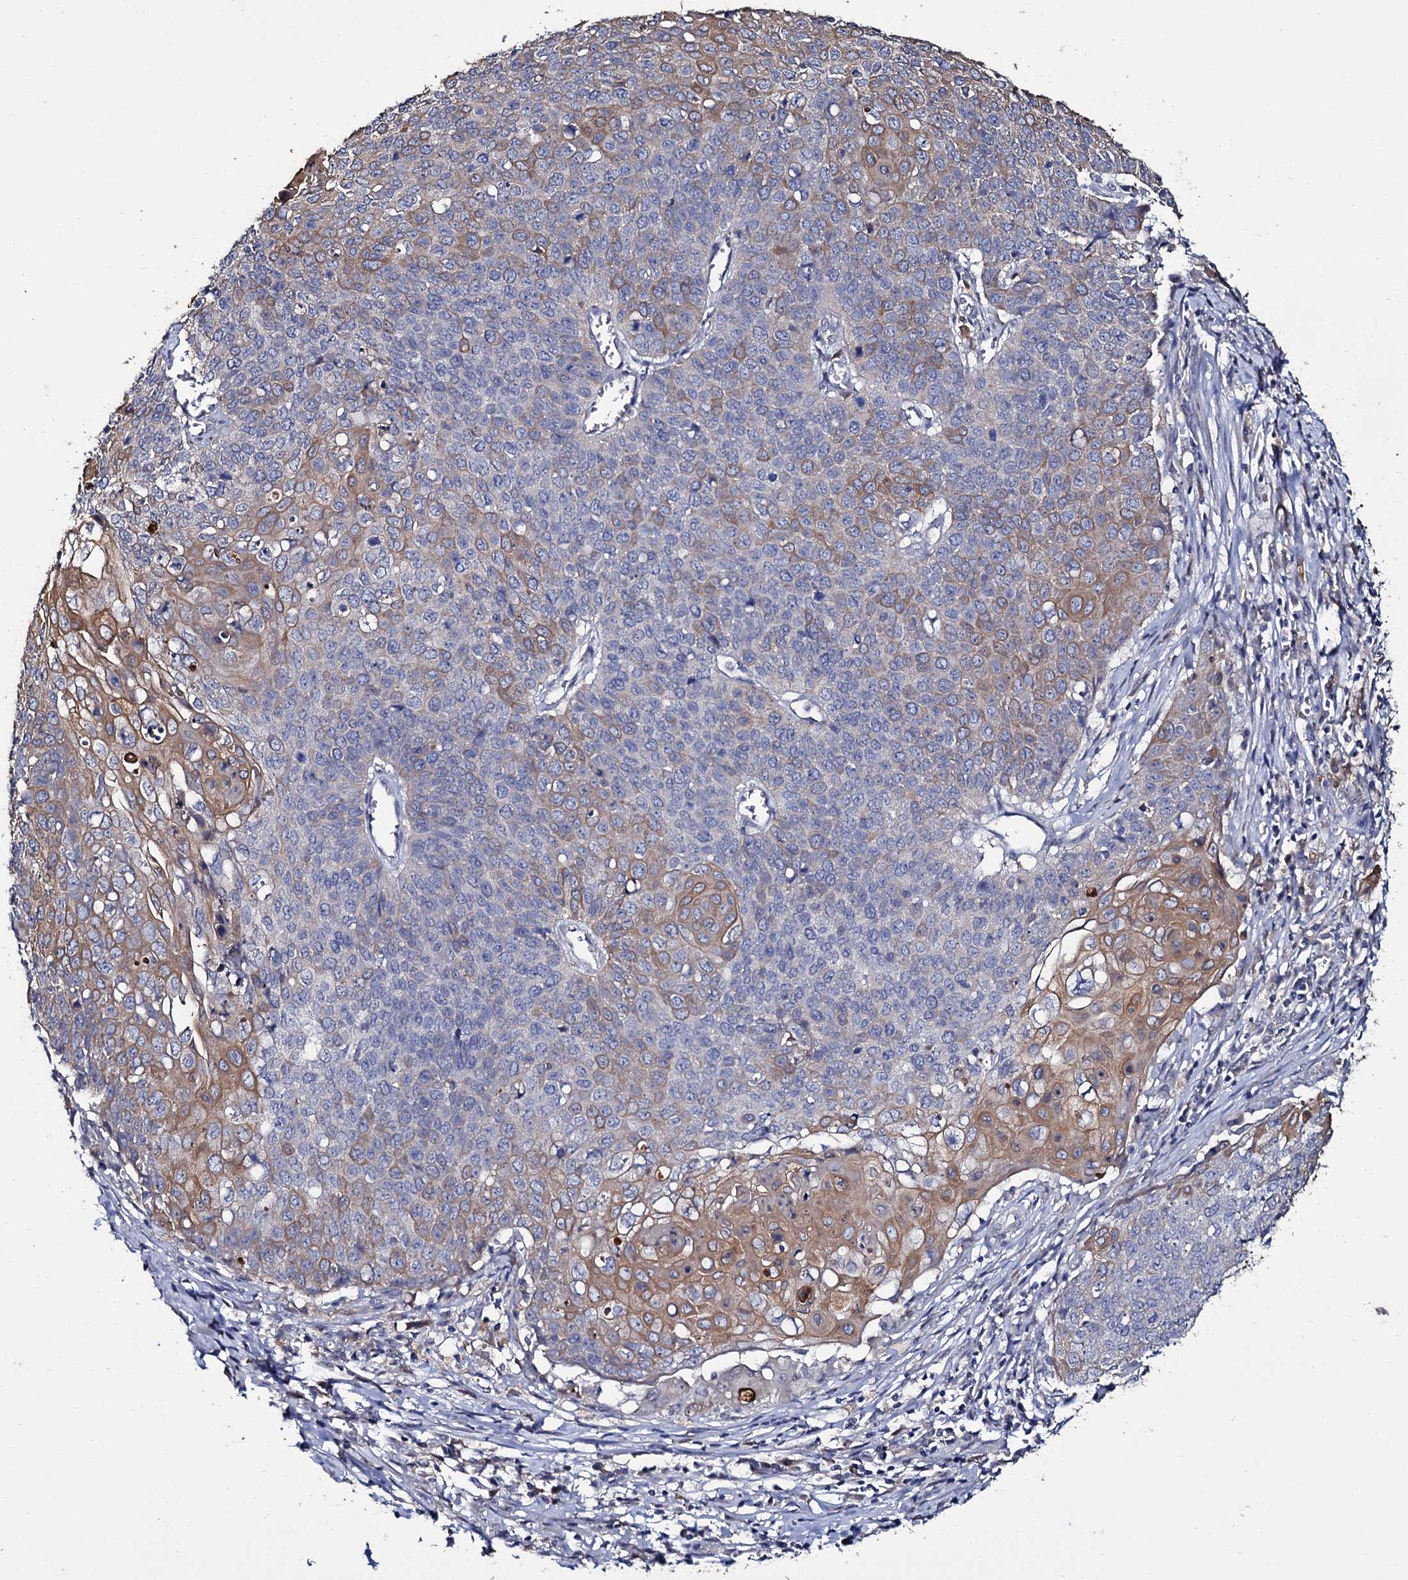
{"staining": {"intensity": "moderate", "quantity": "<25%", "location": "cytoplasmic/membranous"}, "tissue": "cervical cancer", "cell_type": "Tumor cells", "image_type": "cancer", "snomed": [{"axis": "morphology", "description": "Squamous cell carcinoma, NOS"}, {"axis": "topography", "description": "Cervix"}], "caption": "There is low levels of moderate cytoplasmic/membranous staining in tumor cells of cervical squamous cell carcinoma, as demonstrated by immunohistochemical staining (brown color).", "gene": "CRYL1", "patient": {"sex": "female", "age": 39}}